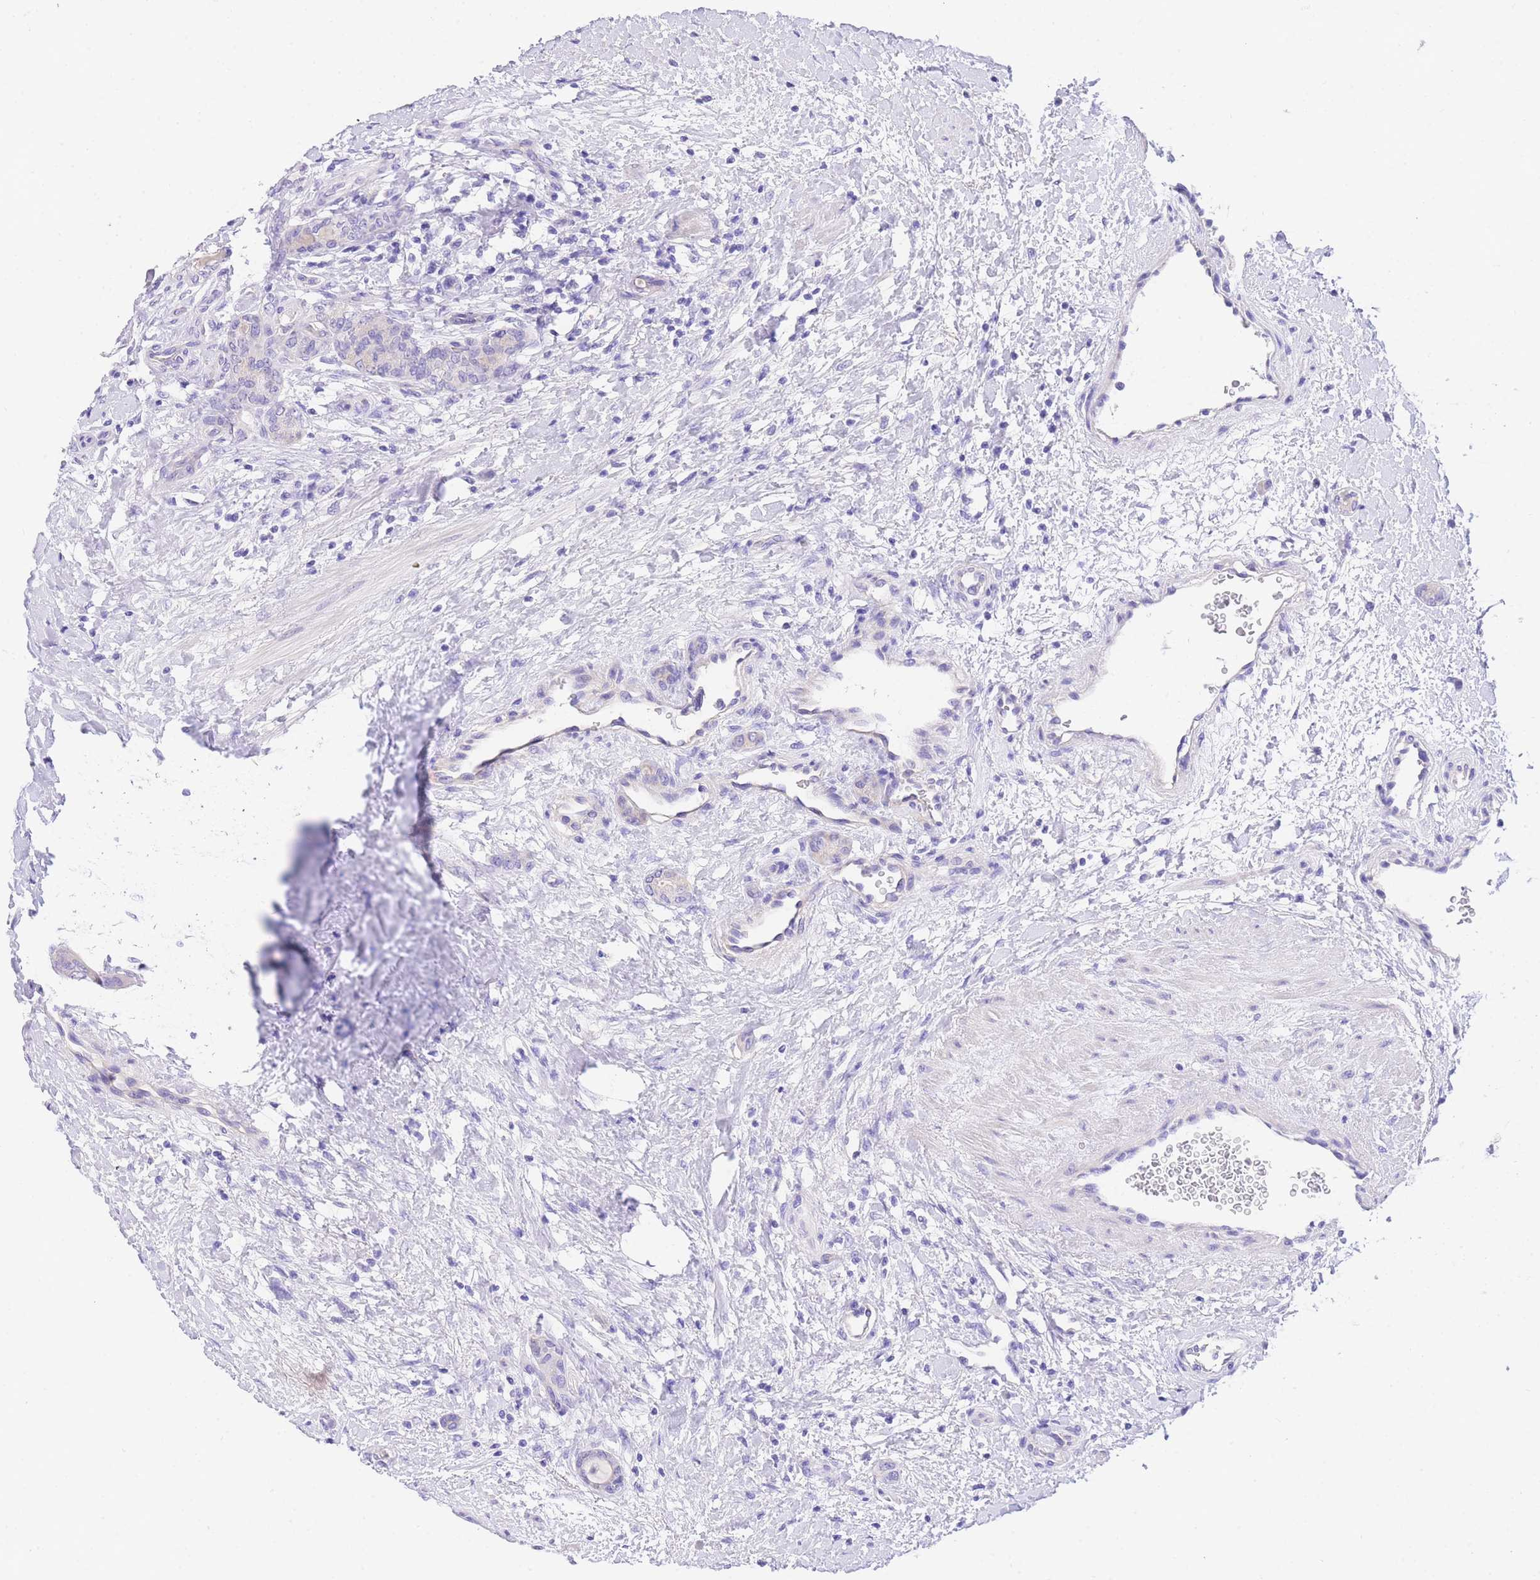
{"staining": {"intensity": "negative", "quantity": "none", "location": "none"}, "tissue": "thyroid cancer", "cell_type": "Tumor cells", "image_type": "cancer", "snomed": [{"axis": "morphology", "description": "Follicular adenoma carcinoma, NOS"}, {"axis": "topography", "description": "Thyroid gland"}], "caption": "Follicular adenoma carcinoma (thyroid) was stained to show a protein in brown. There is no significant expression in tumor cells. Nuclei are stained in blue.", "gene": "EPN2", "patient": {"sex": "male", "age": 75}}